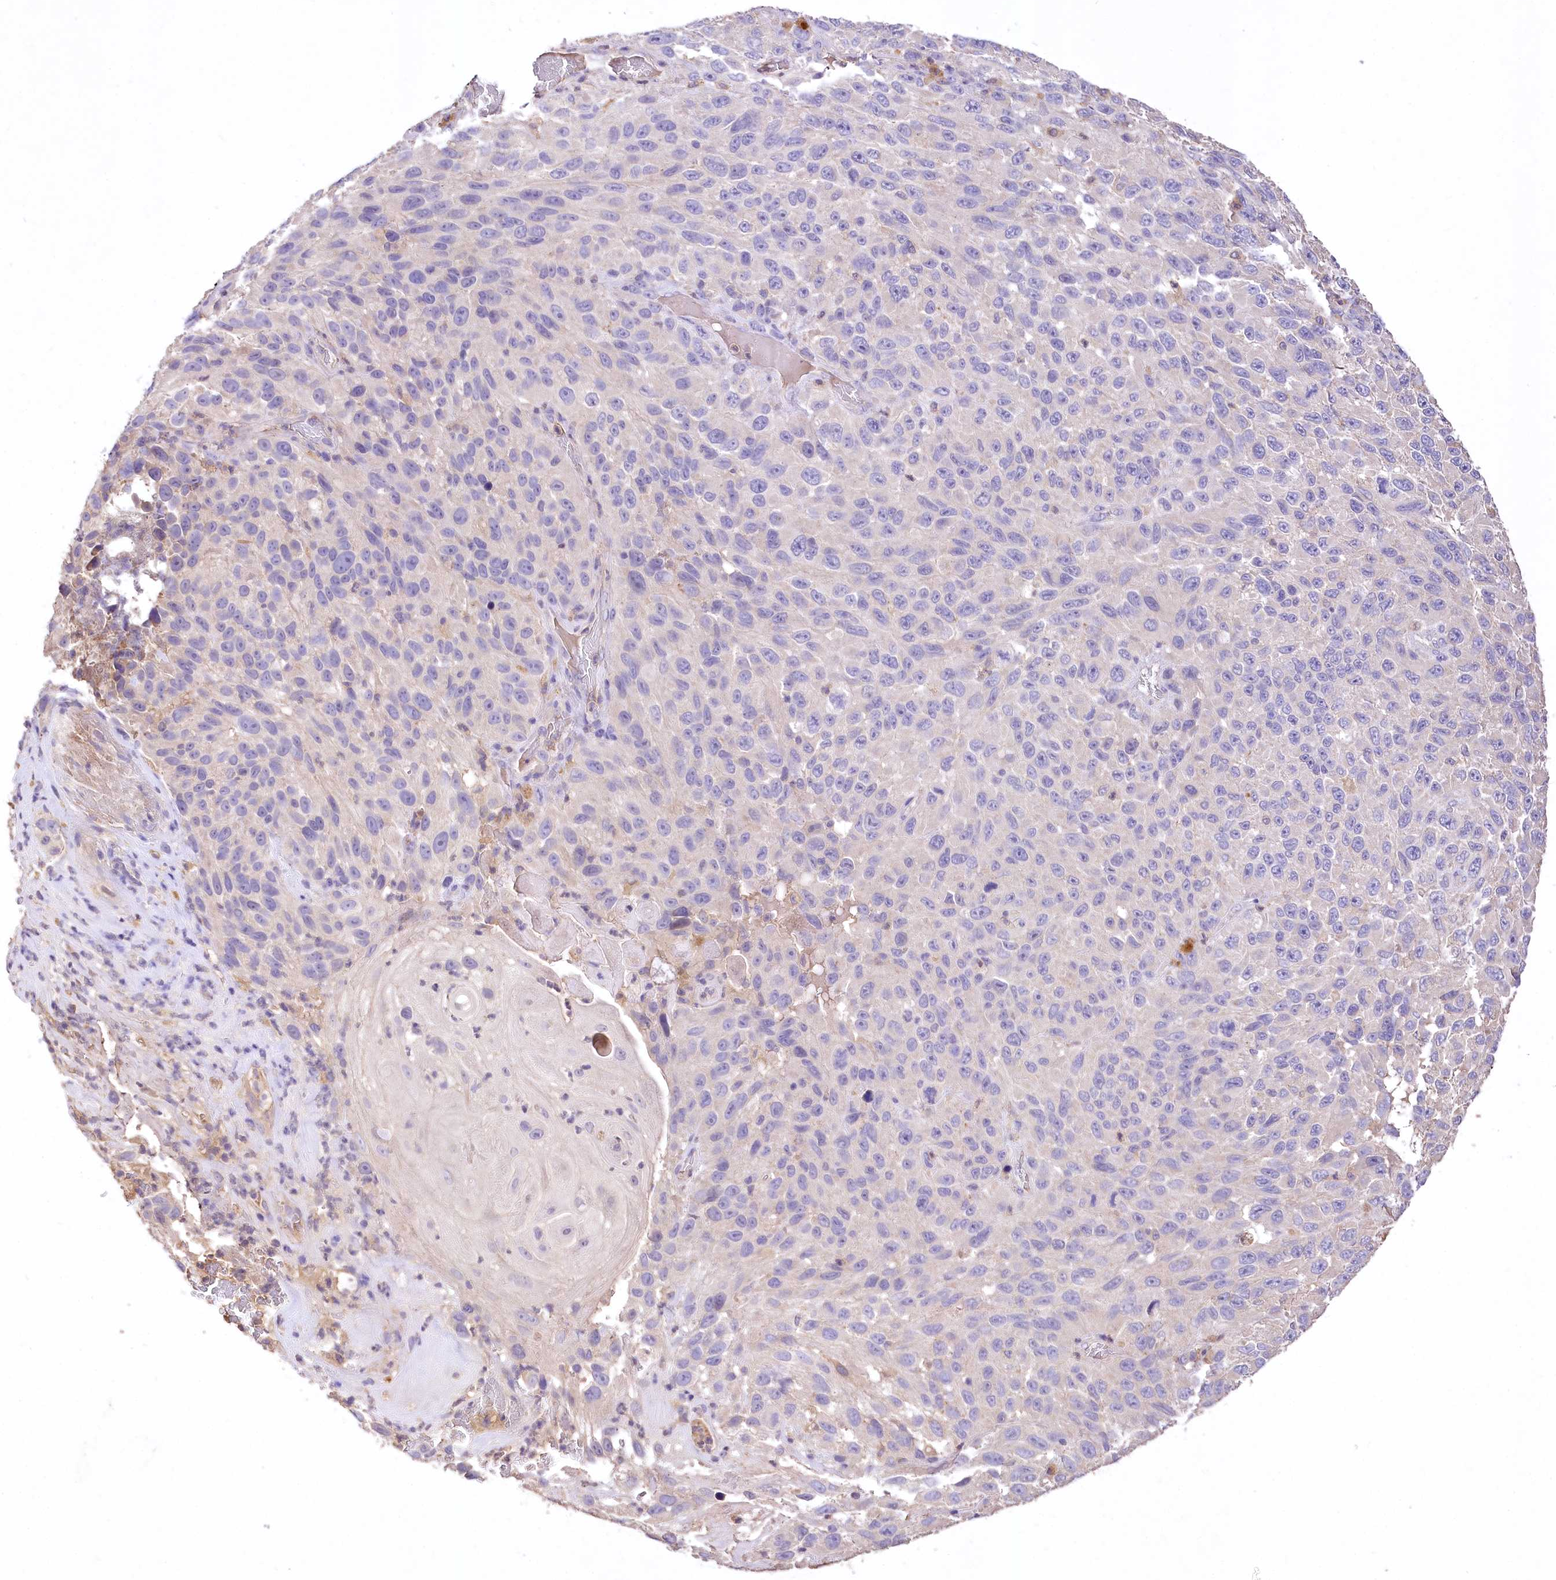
{"staining": {"intensity": "negative", "quantity": "none", "location": "none"}, "tissue": "melanoma", "cell_type": "Tumor cells", "image_type": "cancer", "snomed": [{"axis": "morphology", "description": "Malignant melanoma, NOS"}, {"axis": "topography", "description": "Skin"}], "caption": "Tumor cells show no significant expression in malignant melanoma. (DAB (3,3'-diaminobenzidine) immunohistochemistry, high magnification).", "gene": "PCYOX1L", "patient": {"sex": "female", "age": 96}}